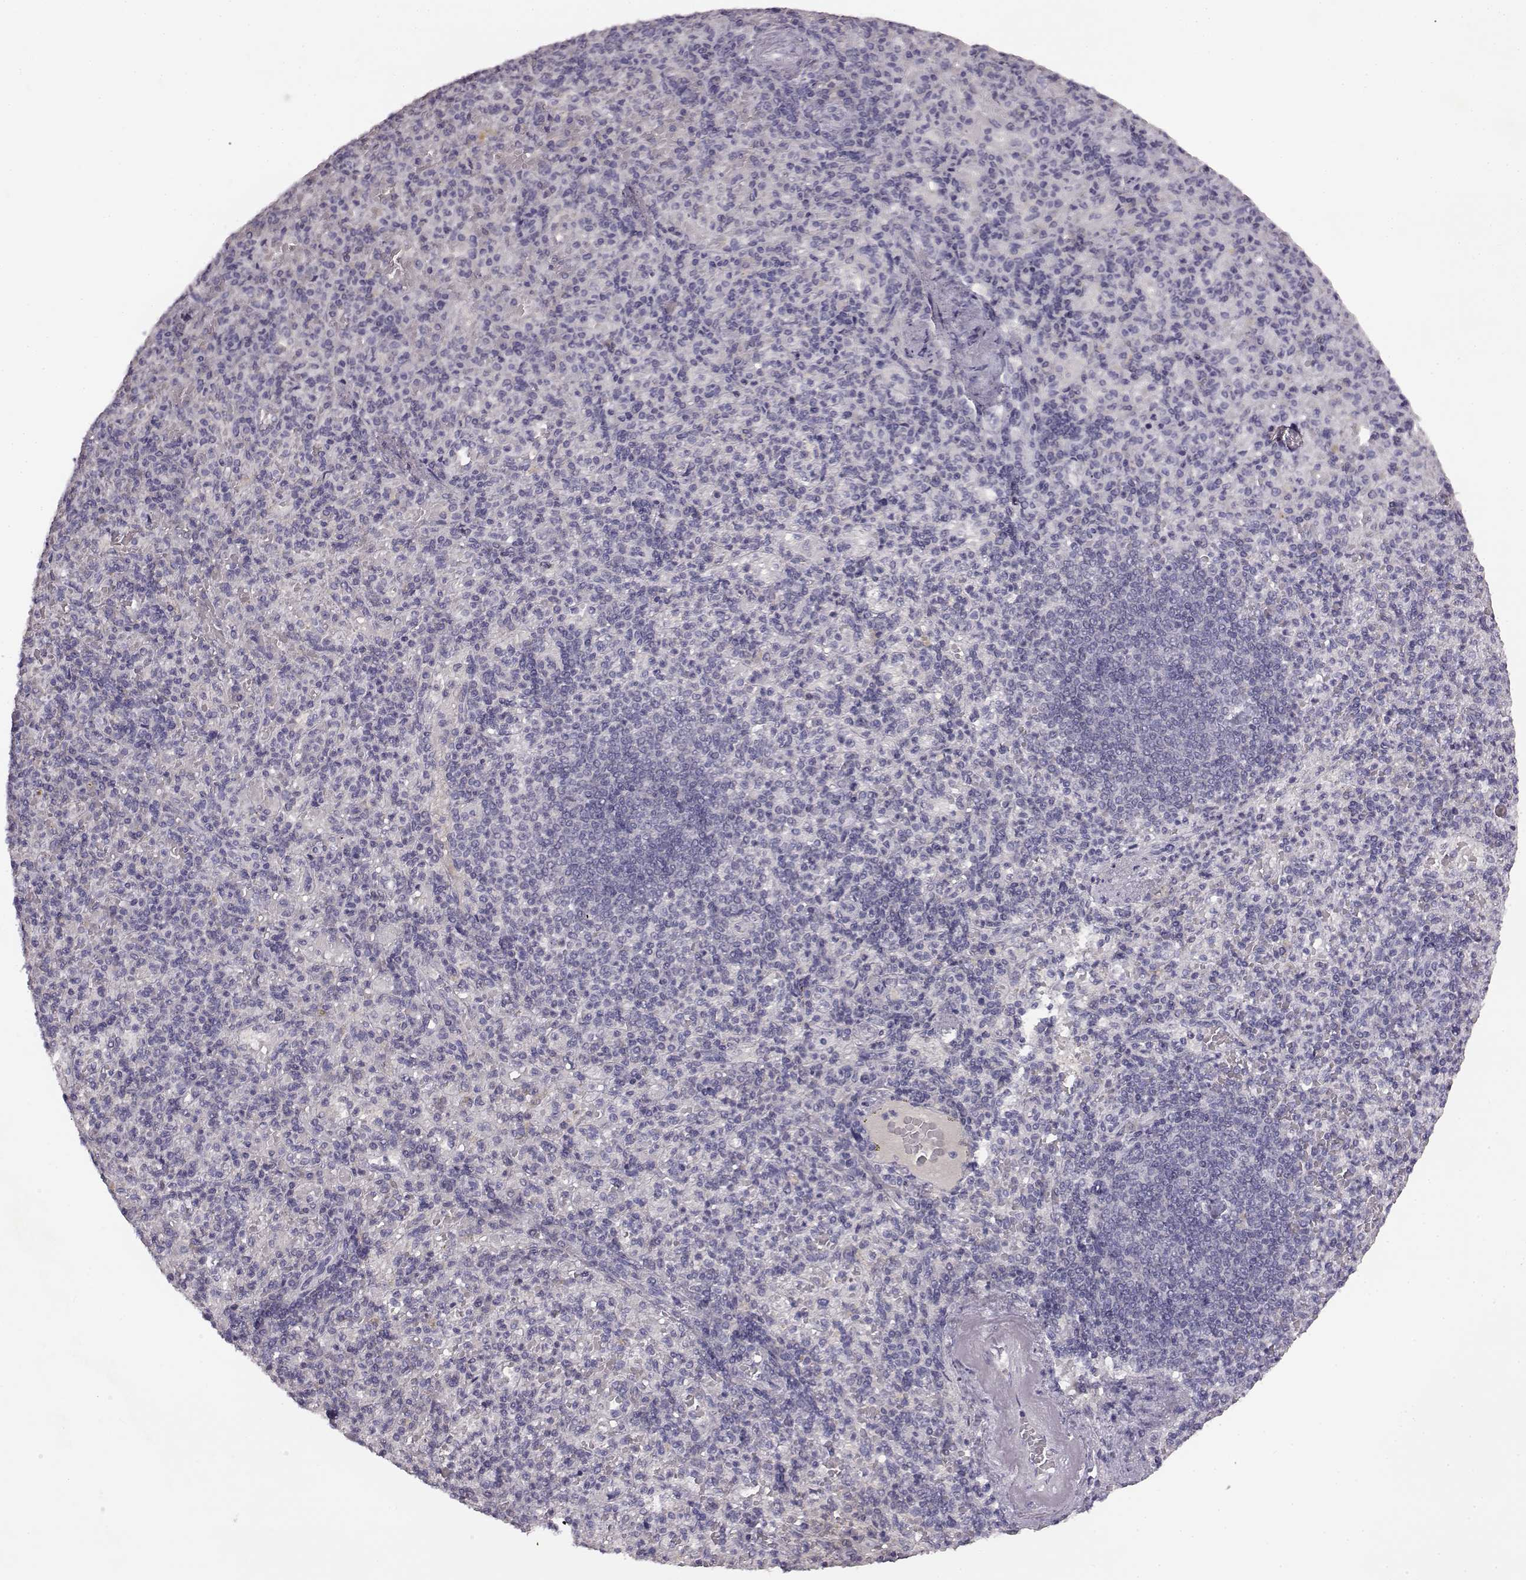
{"staining": {"intensity": "negative", "quantity": "none", "location": "none"}, "tissue": "spleen", "cell_type": "Cells in red pulp", "image_type": "normal", "snomed": [{"axis": "morphology", "description": "Normal tissue, NOS"}, {"axis": "topography", "description": "Spleen"}], "caption": "High power microscopy histopathology image of an immunohistochemistry image of unremarkable spleen, revealing no significant staining in cells in red pulp.", "gene": "SPAG17", "patient": {"sex": "female", "age": 74}}